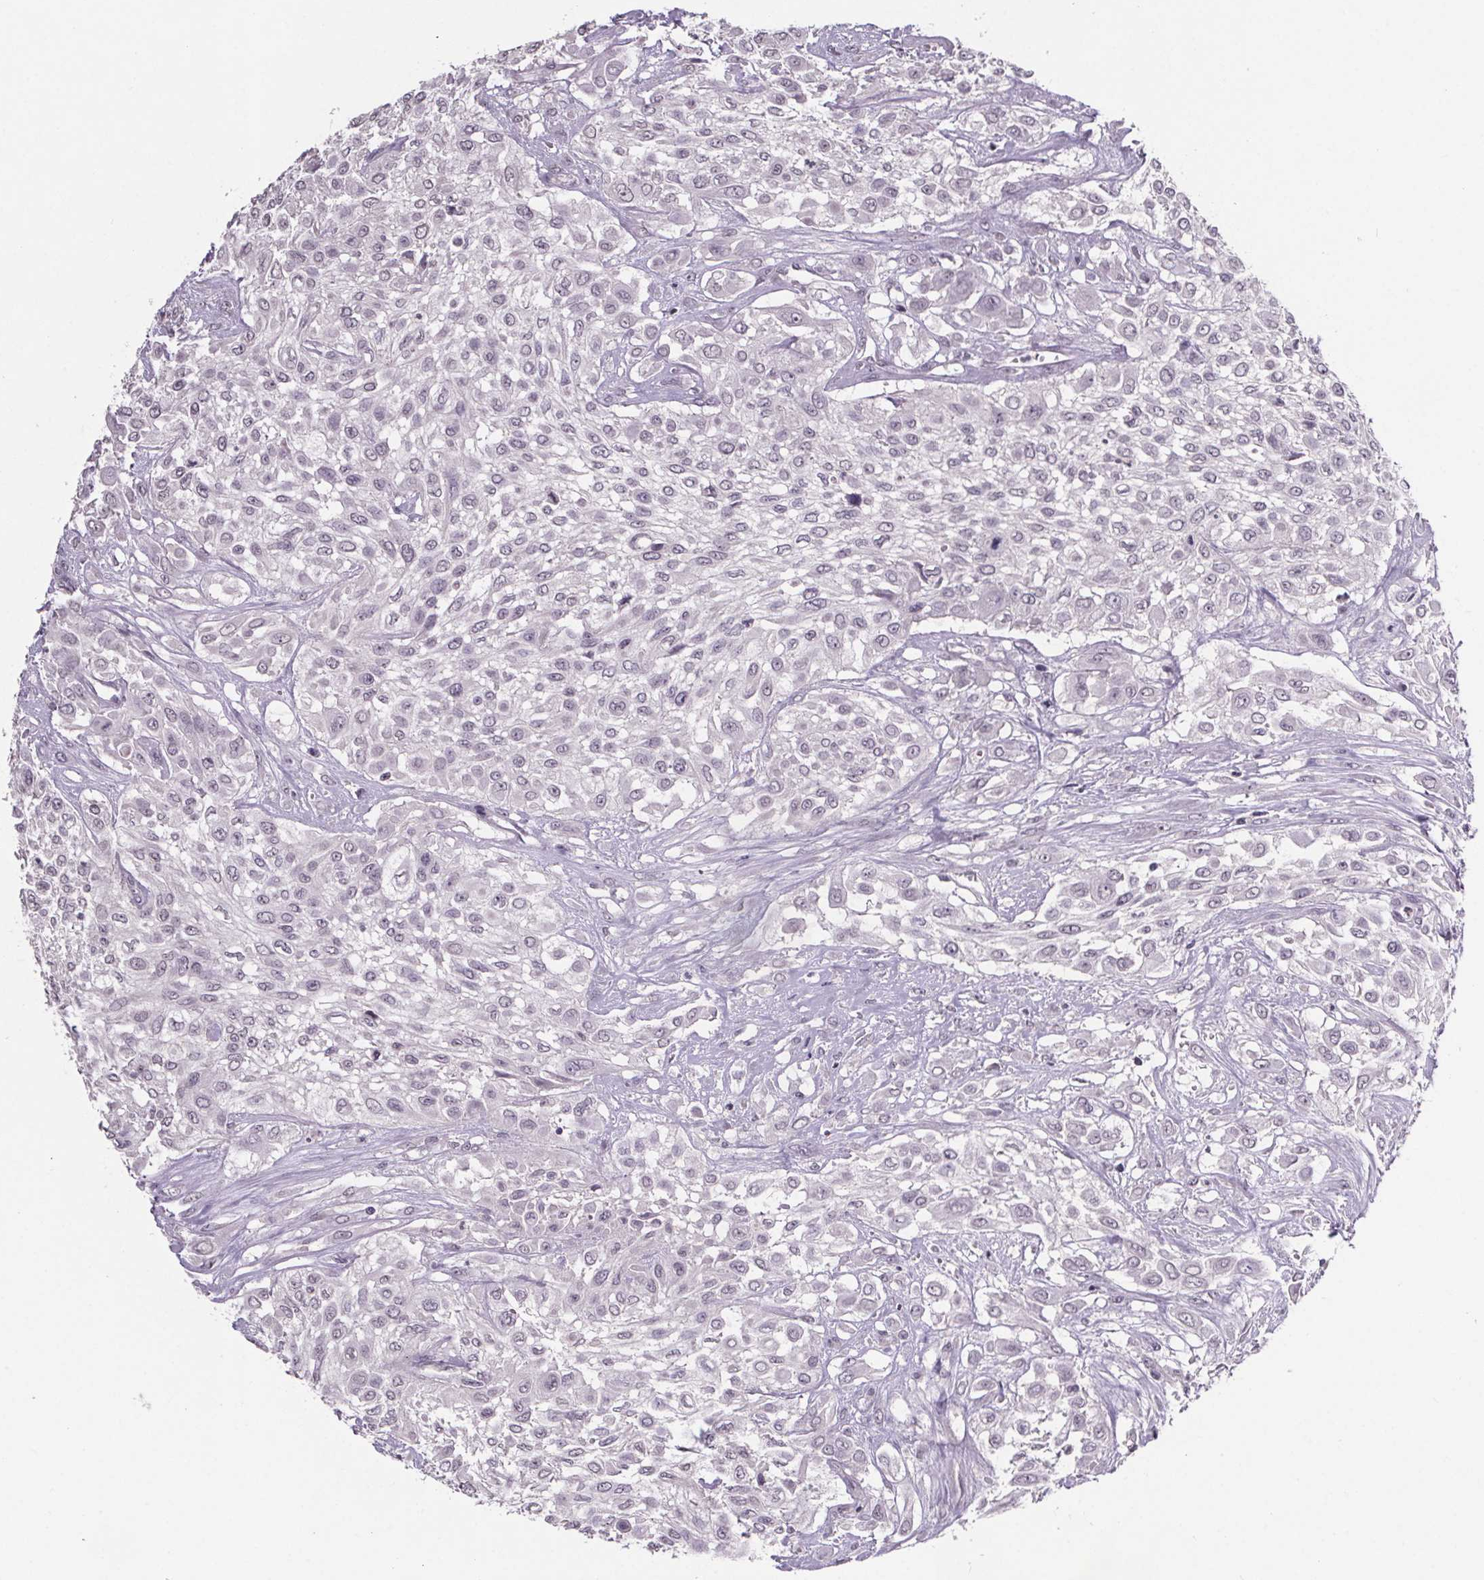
{"staining": {"intensity": "negative", "quantity": "none", "location": "none"}, "tissue": "urothelial cancer", "cell_type": "Tumor cells", "image_type": "cancer", "snomed": [{"axis": "morphology", "description": "Urothelial carcinoma, High grade"}, {"axis": "topography", "description": "Urinary bladder"}], "caption": "High magnification brightfield microscopy of urothelial cancer stained with DAB (3,3'-diaminobenzidine) (brown) and counterstained with hematoxylin (blue): tumor cells show no significant expression. The staining is performed using DAB brown chromogen with nuclei counter-stained in using hematoxylin.", "gene": "NKX6-1", "patient": {"sex": "male", "age": 57}}